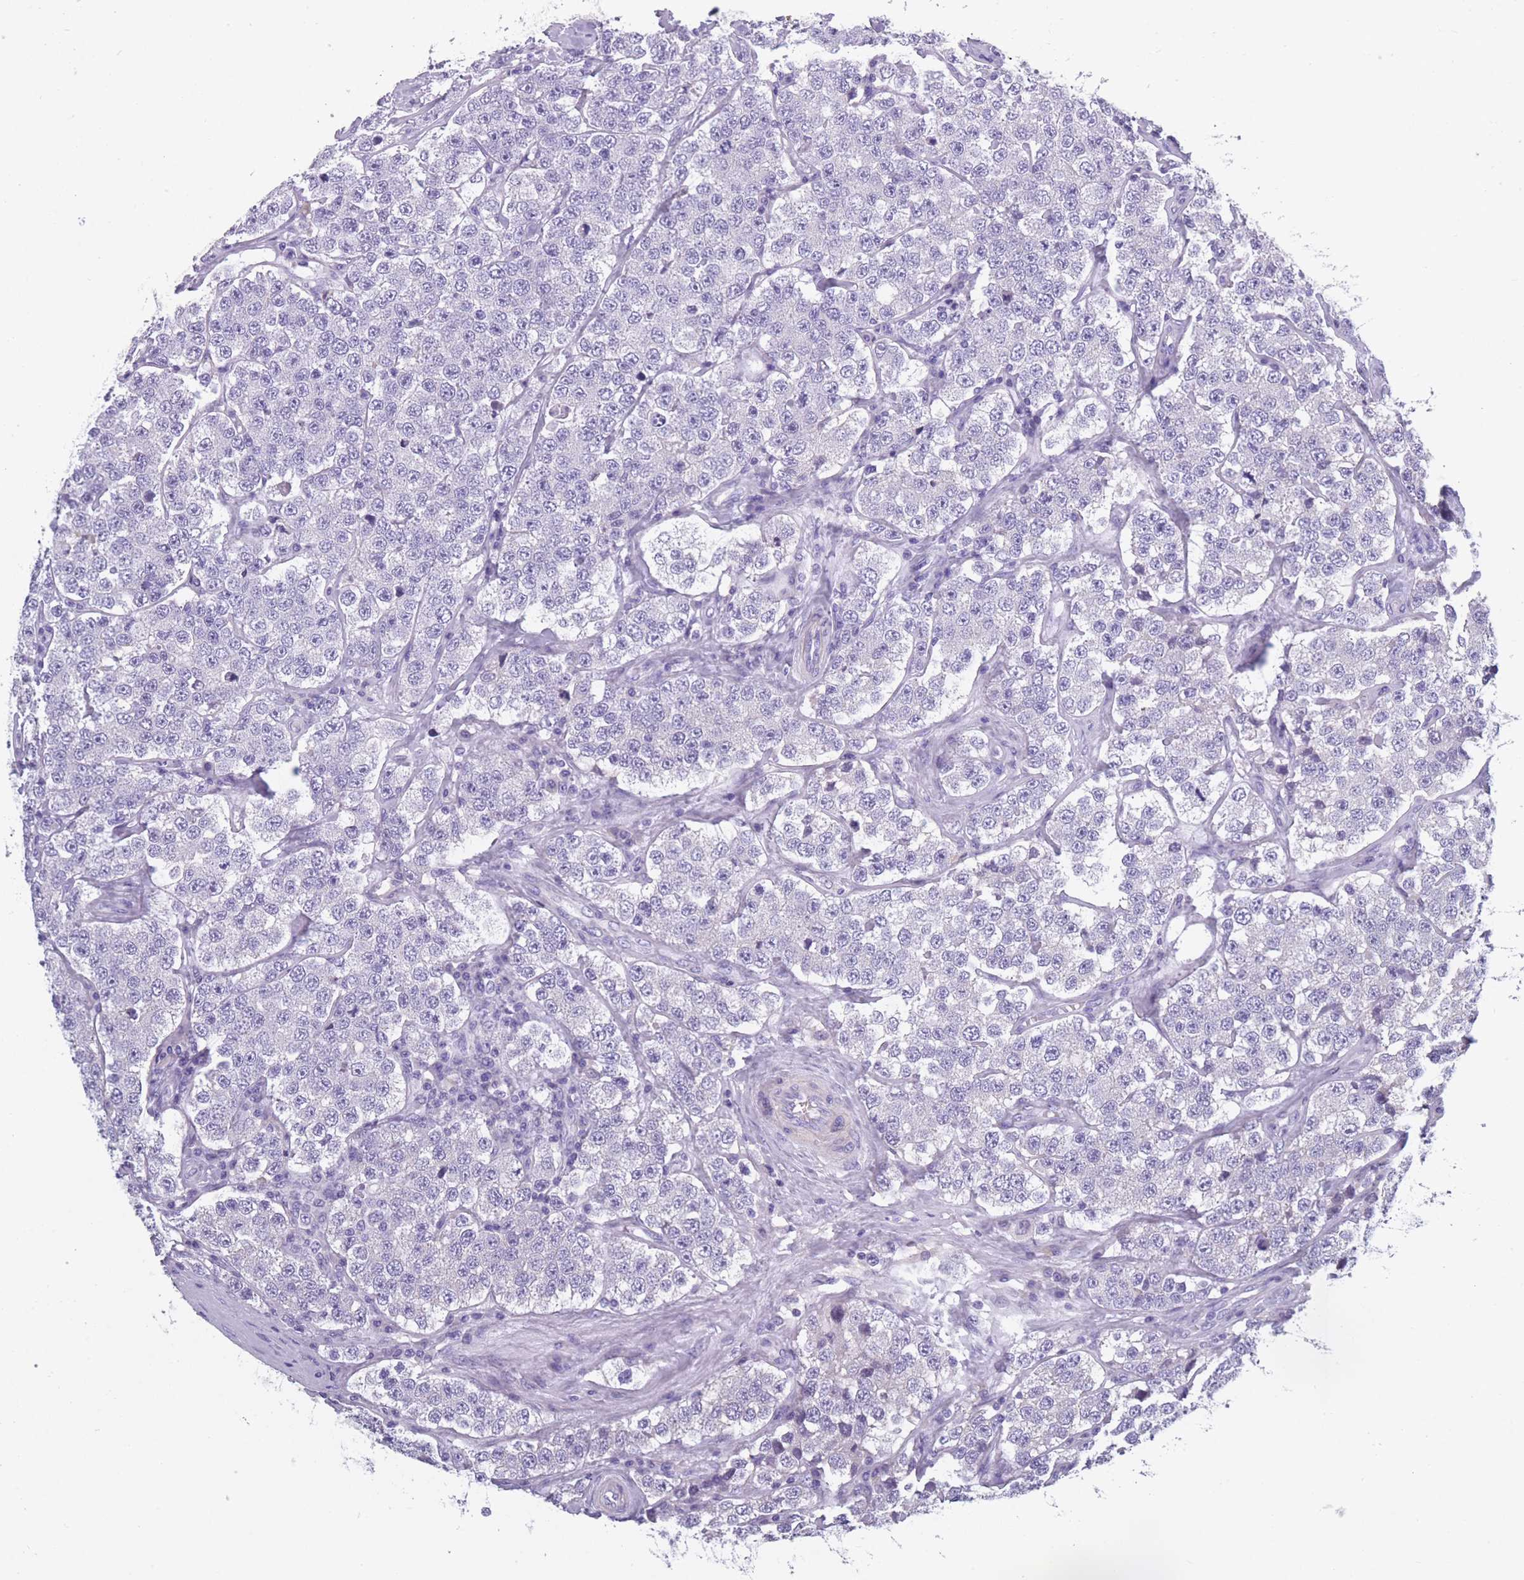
{"staining": {"intensity": "negative", "quantity": "none", "location": "none"}, "tissue": "testis cancer", "cell_type": "Tumor cells", "image_type": "cancer", "snomed": [{"axis": "morphology", "description": "Seminoma, NOS"}, {"axis": "topography", "description": "Testis"}], "caption": "Histopathology image shows no significant protein expression in tumor cells of seminoma (testis). The staining is performed using DAB brown chromogen with nuclei counter-stained in using hematoxylin.", "gene": "OR4C5", "patient": {"sex": "male", "age": 34}}